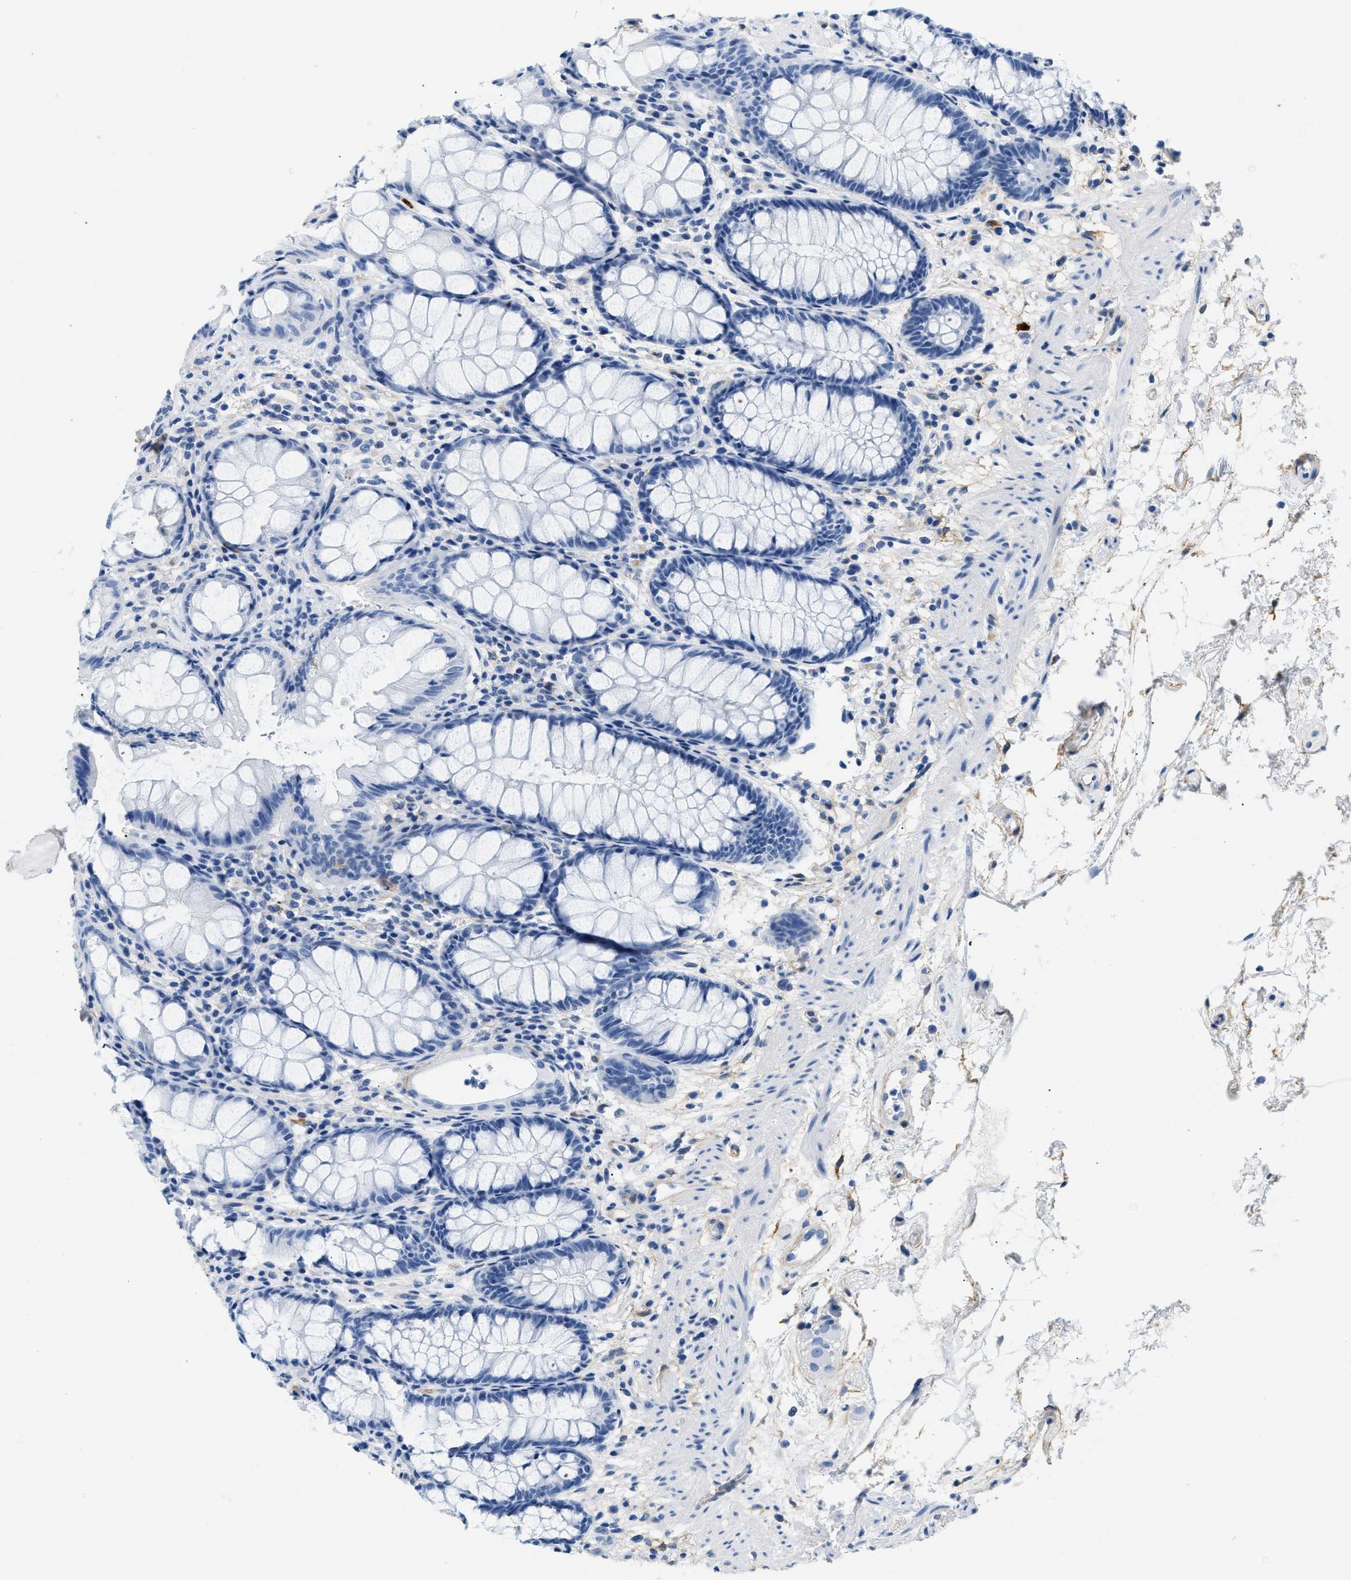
{"staining": {"intensity": "negative", "quantity": "none", "location": "none"}, "tissue": "rectum", "cell_type": "Glandular cells", "image_type": "normal", "snomed": [{"axis": "morphology", "description": "Normal tissue, NOS"}, {"axis": "topography", "description": "Rectum"}], "caption": "The micrograph shows no significant positivity in glandular cells of rectum.", "gene": "PDGFRB", "patient": {"sex": "male", "age": 64}}